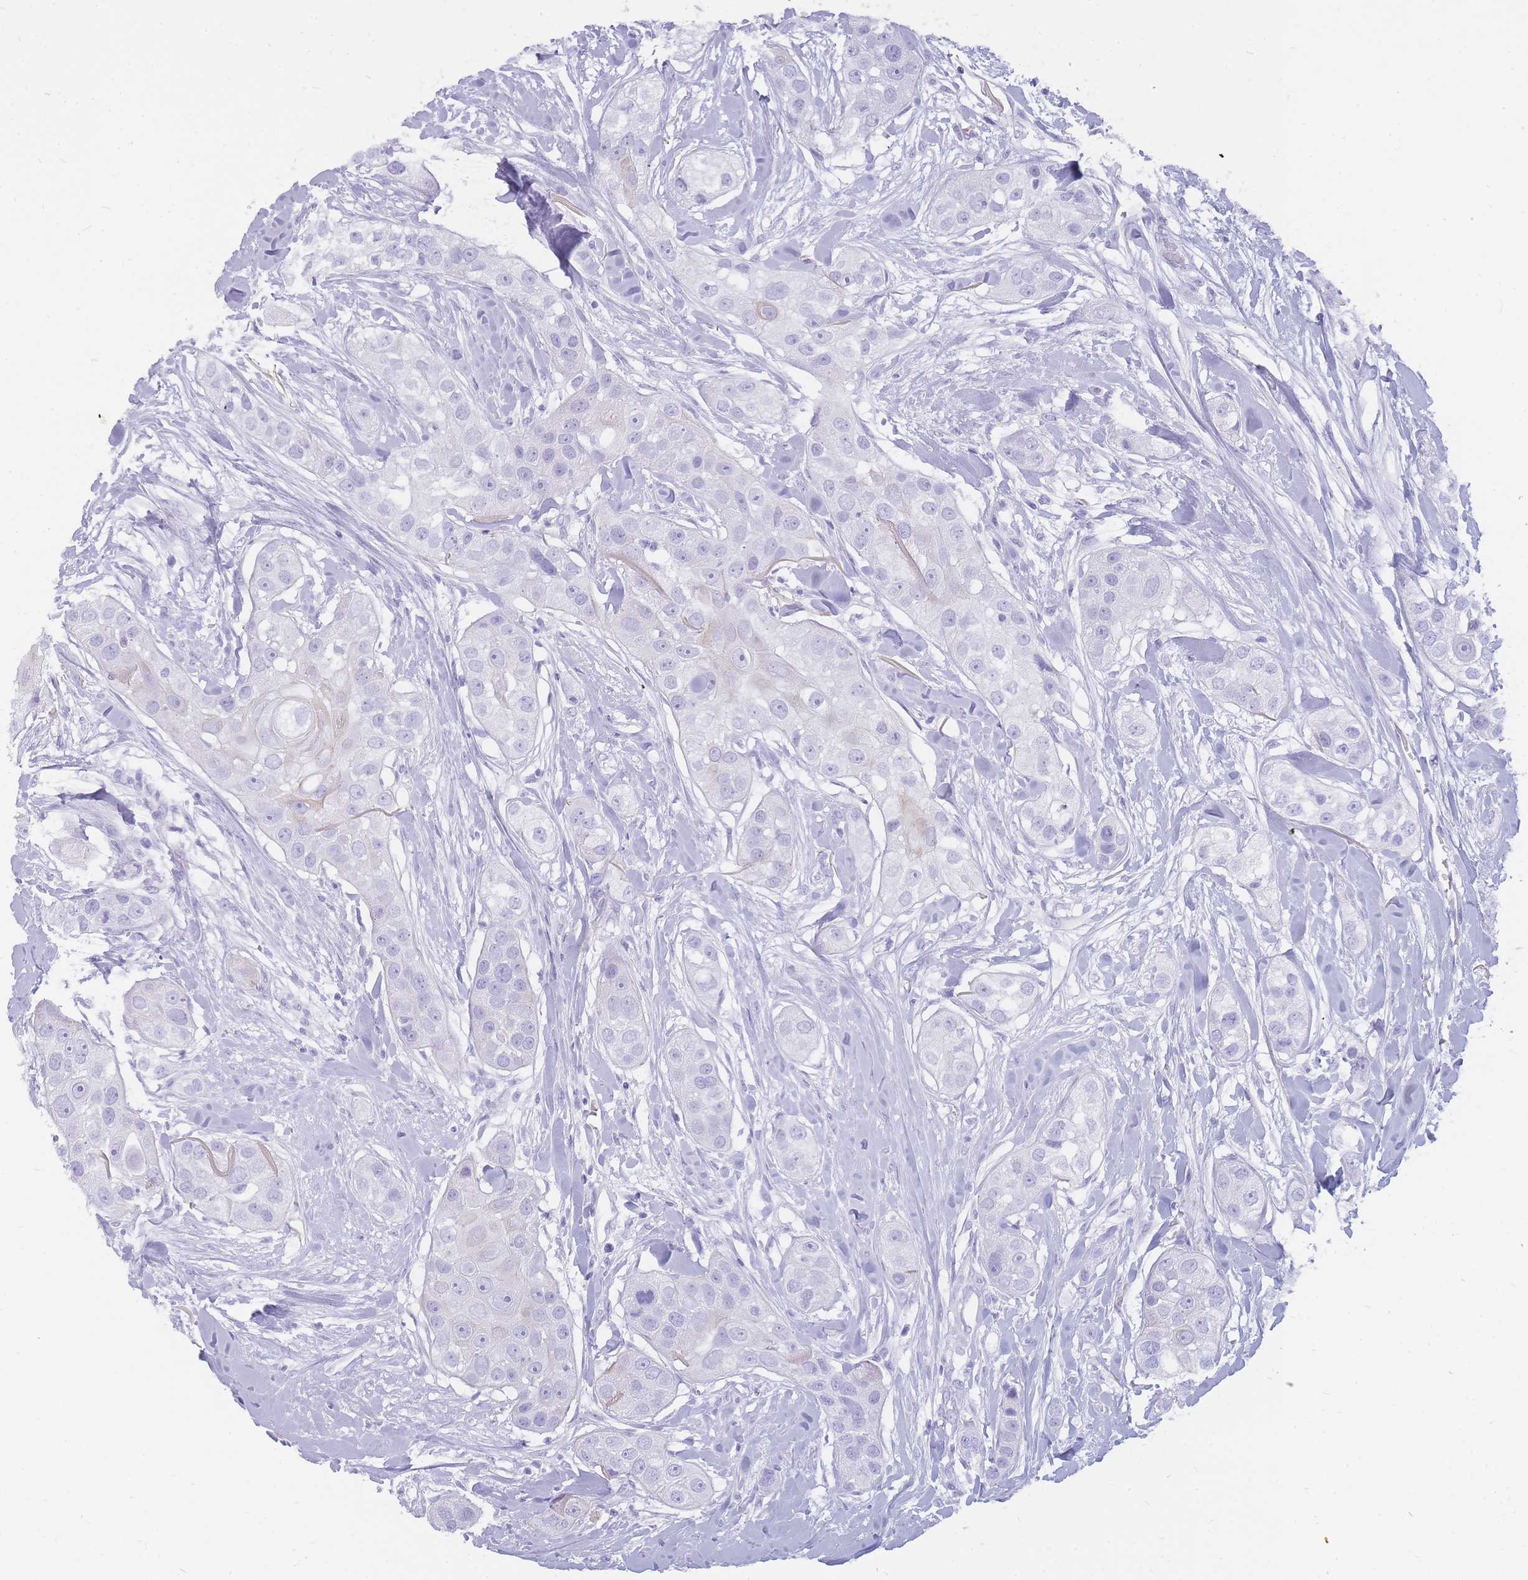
{"staining": {"intensity": "negative", "quantity": "none", "location": "none"}, "tissue": "head and neck cancer", "cell_type": "Tumor cells", "image_type": "cancer", "snomed": [{"axis": "morphology", "description": "Normal tissue, NOS"}, {"axis": "morphology", "description": "Squamous cell carcinoma, NOS"}, {"axis": "topography", "description": "Skeletal muscle"}, {"axis": "topography", "description": "Head-Neck"}], "caption": "The immunohistochemistry (IHC) photomicrograph has no significant positivity in tumor cells of head and neck squamous cell carcinoma tissue.", "gene": "INS", "patient": {"sex": "male", "age": 51}}